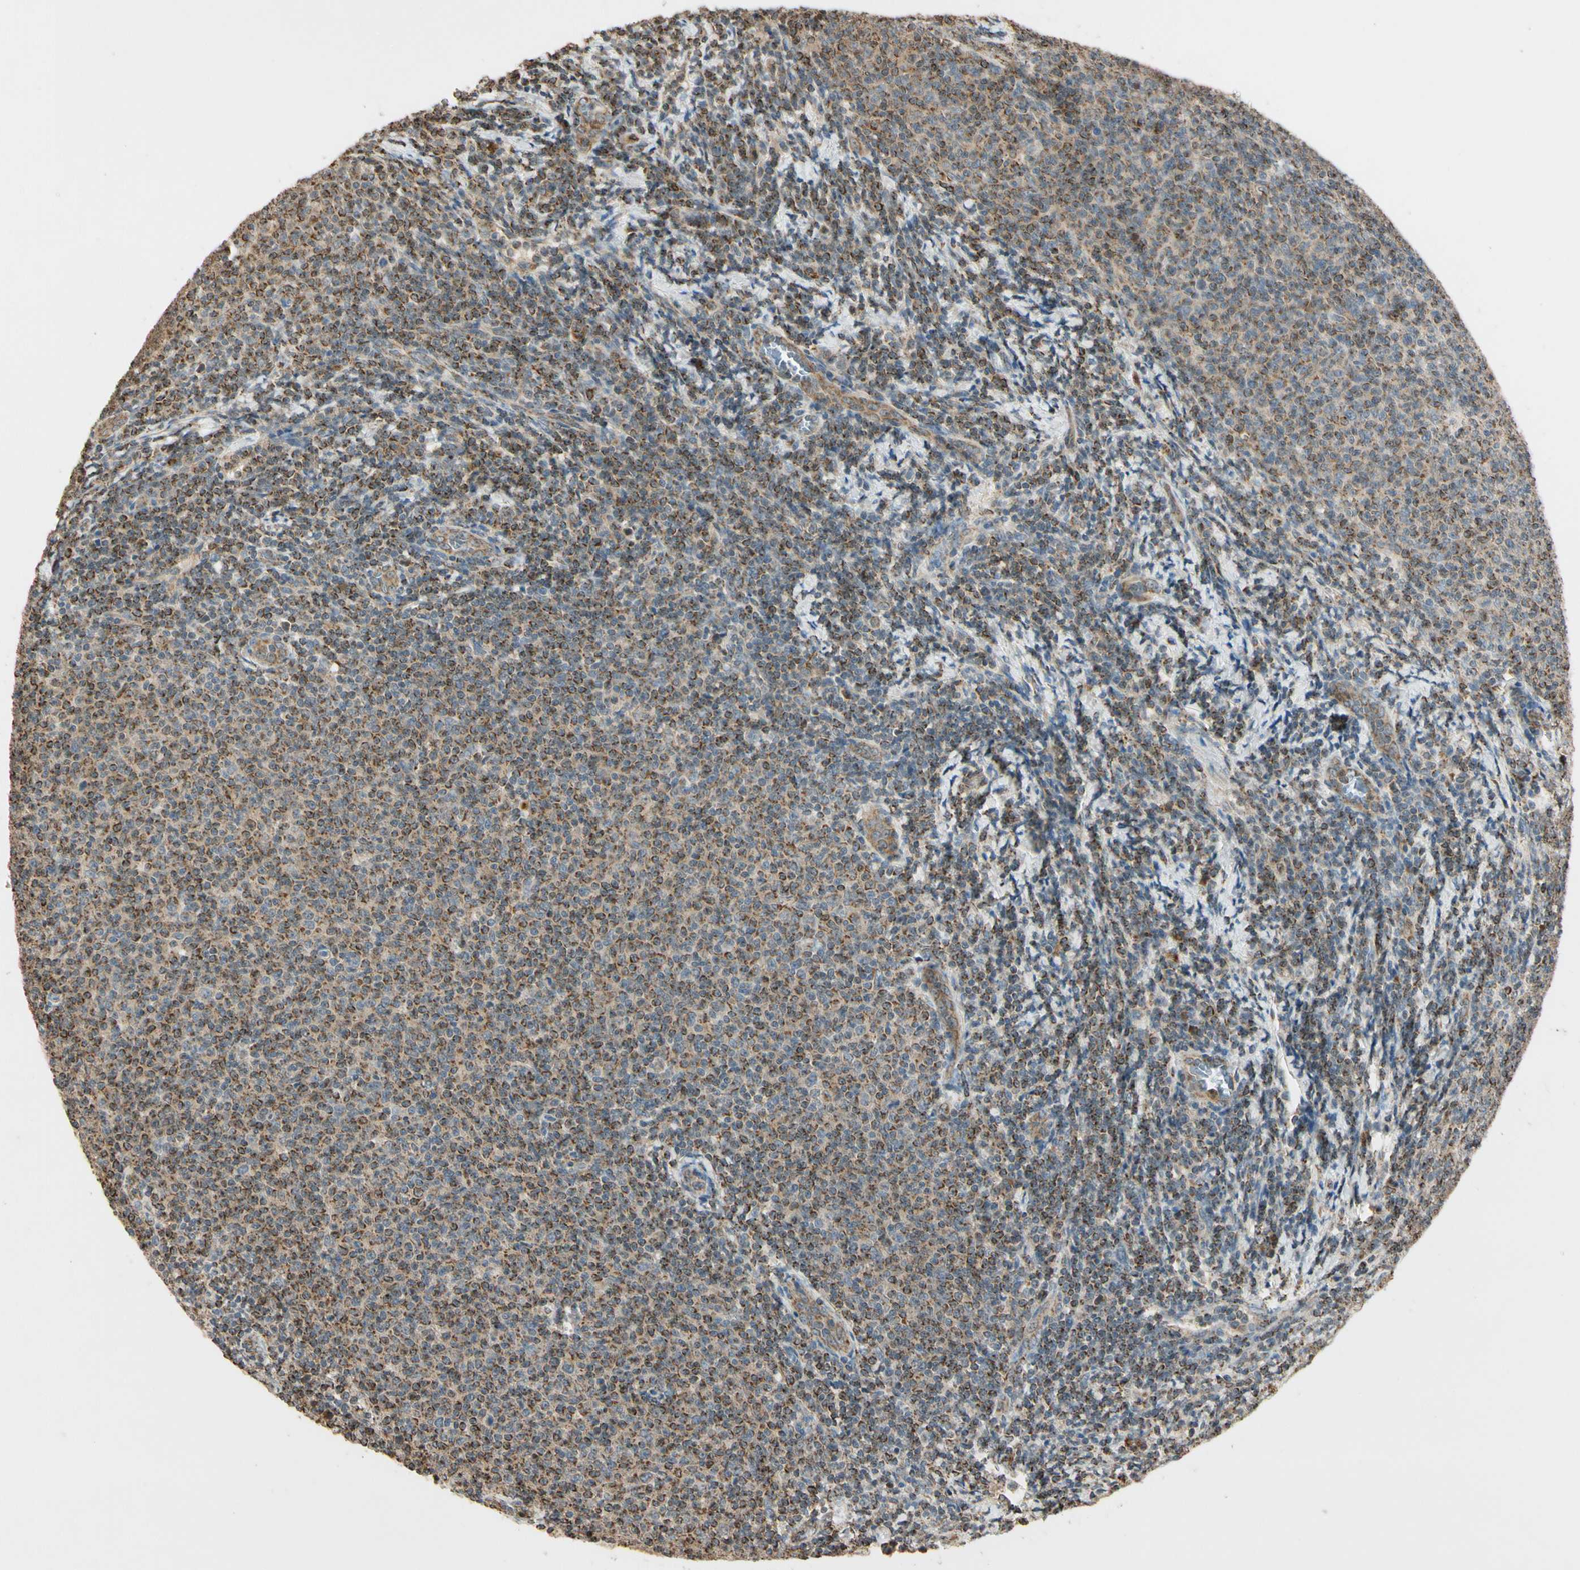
{"staining": {"intensity": "moderate", "quantity": ">75%", "location": "cytoplasmic/membranous"}, "tissue": "lymphoma", "cell_type": "Tumor cells", "image_type": "cancer", "snomed": [{"axis": "morphology", "description": "Malignant lymphoma, non-Hodgkin's type, Low grade"}, {"axis": "topography", "description": "Lymph node"}], "caption": "A histopathology image showing moderate cytoplasmic/membranous staining in about >75% of tumor cells in lymphoma, as visualized by brown immunohistochemical staining.", "gene": "PRDX5", "patient": {"sex": "male", "age": 66}}